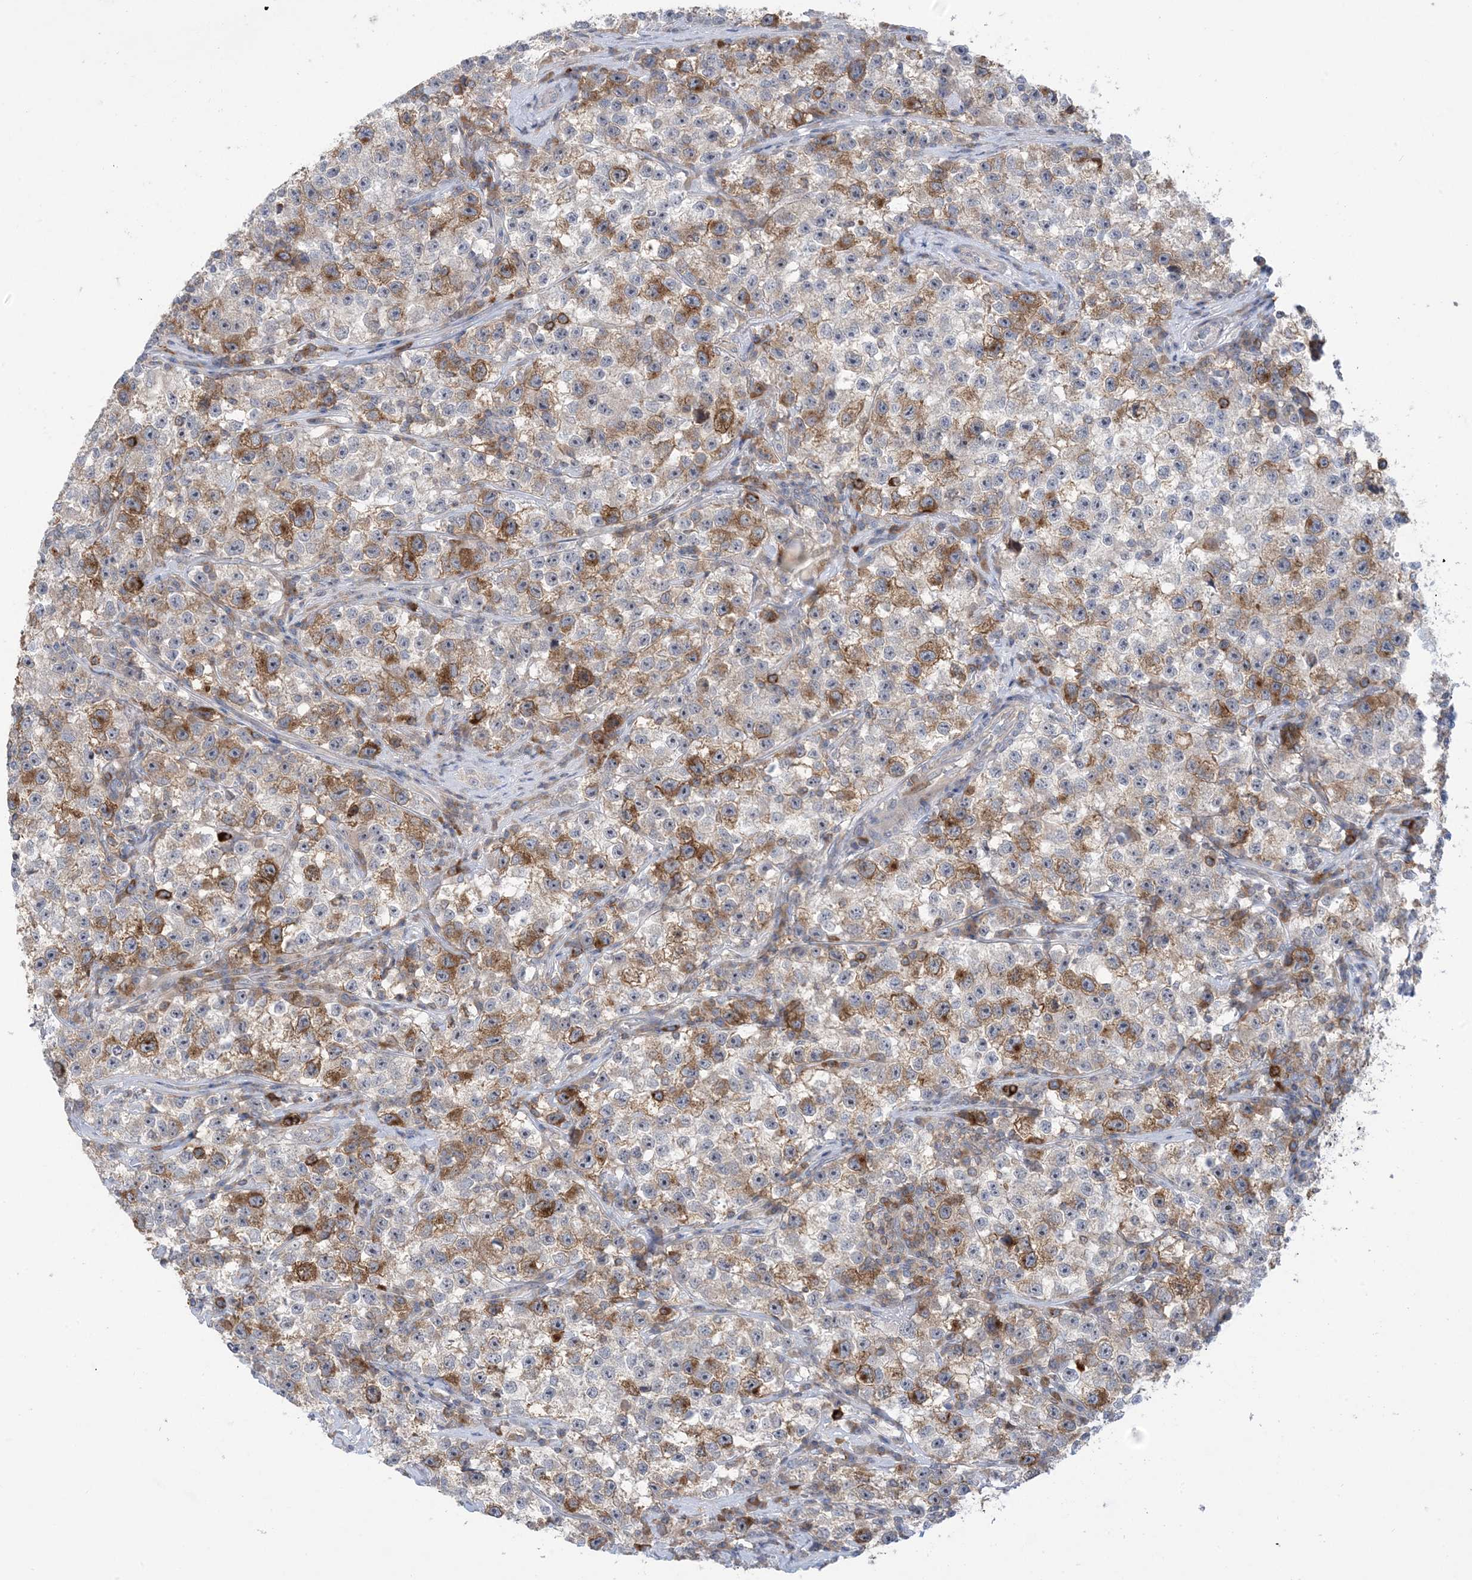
{"staining": {"intensity": "moderate", "quantity": "25%-75%", "location": "cytoplasmic/membranous"}, "tissue": "testis cancer", "cell_type": "Tumor cells", "image_type": "cancer", "snomed": [{"axis": "morphology", "description": "Seminoma, NOS"}, {"axis": "topography", "description": "Testis"}], "caption": "Immunohistochemical staining of human testis seminoma demonstrates moderate cytoplasmic/membranous protein positivity in about 25%-75% of tumor cells.", "gene": "AOC1", "patient": {"sex": "male", "age": 22}}